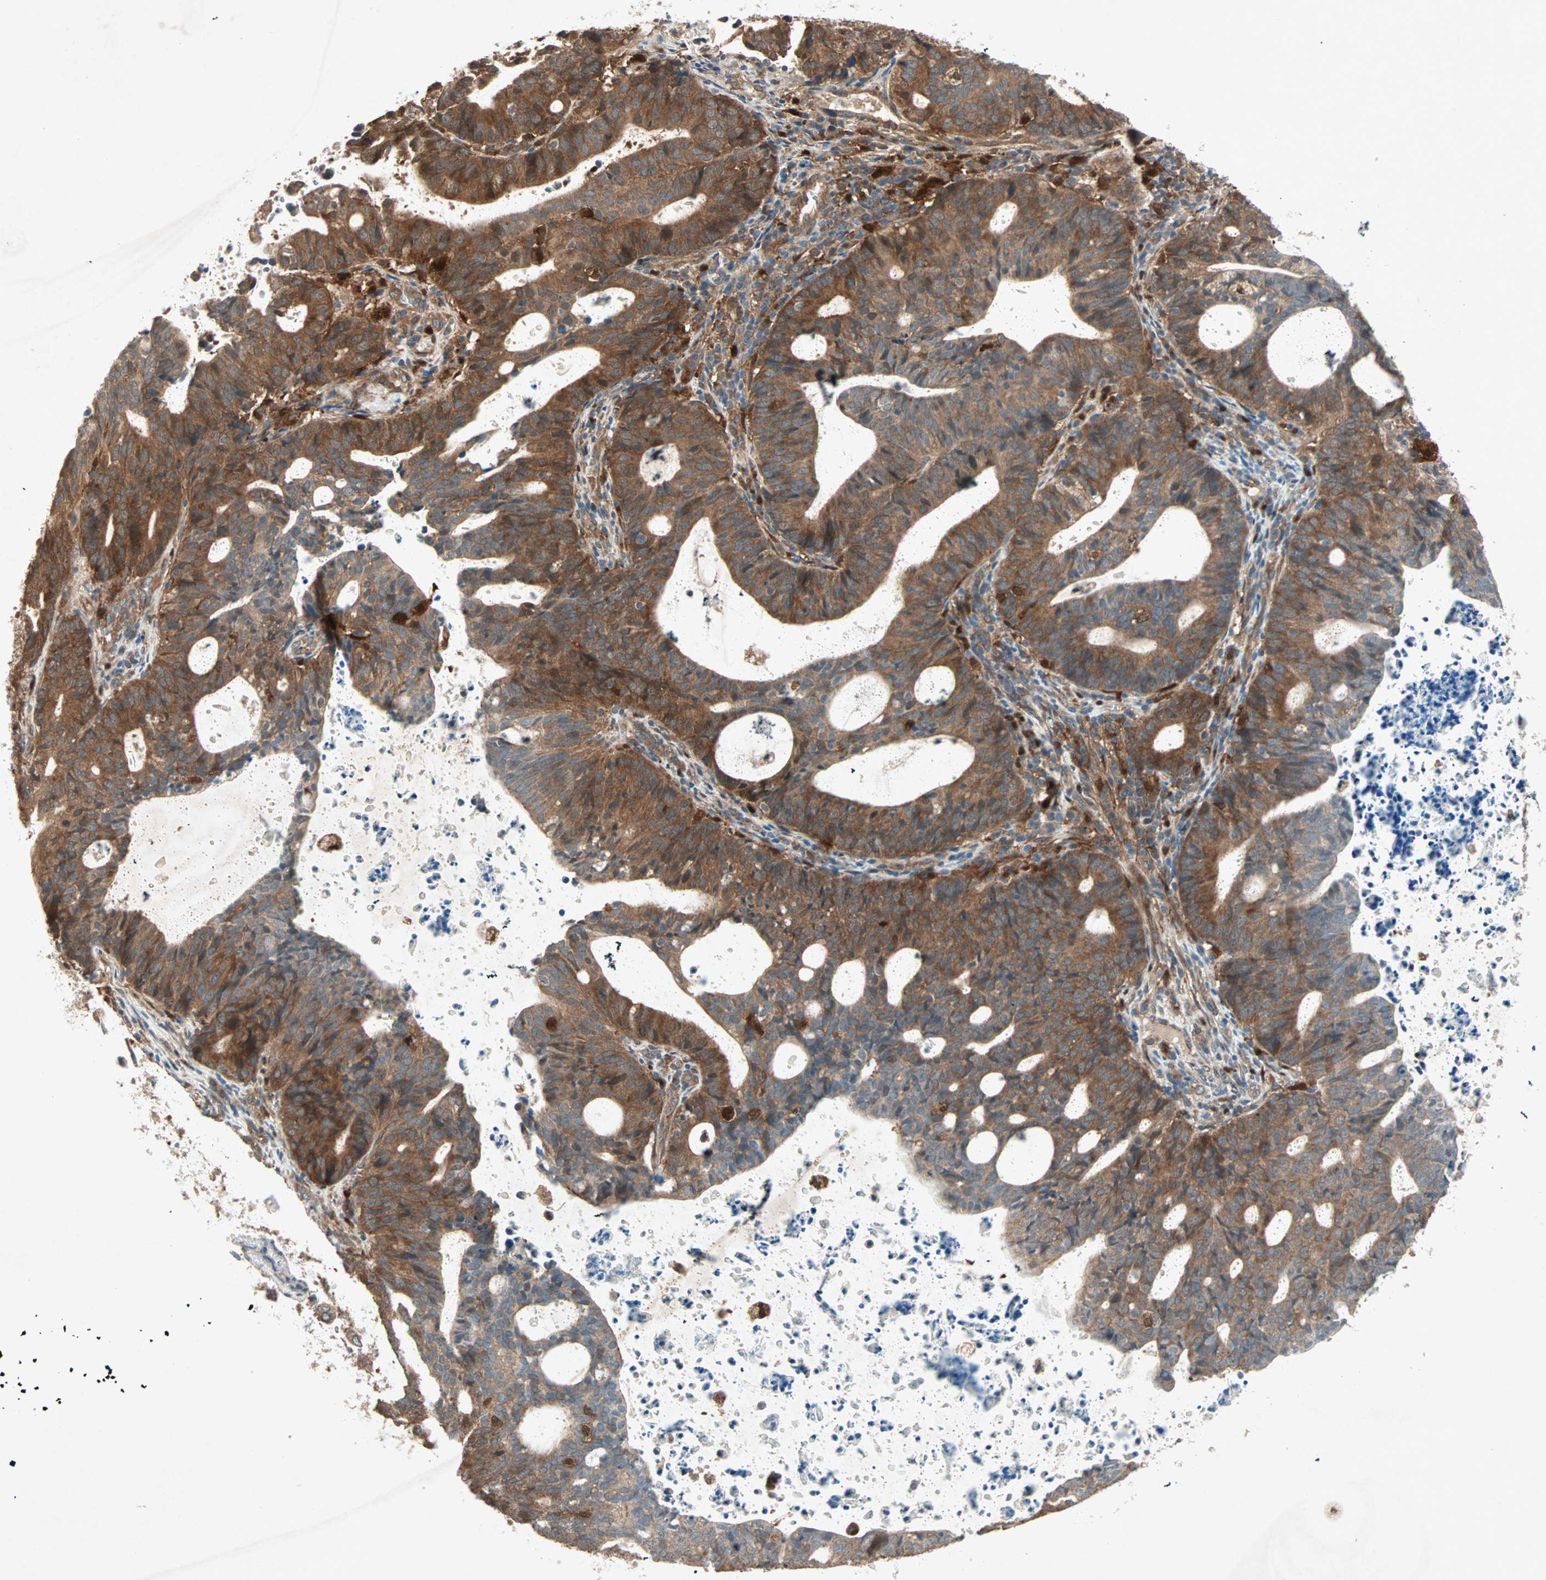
{"staining": {"intensity": "strong", "quantity": ">75%", "location": "cytoplasmic/membranous"}, "tissue": "endometrial cancer", "cell_type": "Tumor cells", "image_type": "cancer", "snomed": [{"axis": "morphology", "description": "Adenocarcinoma, NOS"}, {"axis": "topography", "description": "Uterus"}], "caption": "Human endometrial cancer stained with a protein marker shows strong staining in tumor cells.", "gene": "SDSL", "patient": {"sex": "female", "age": 83}}